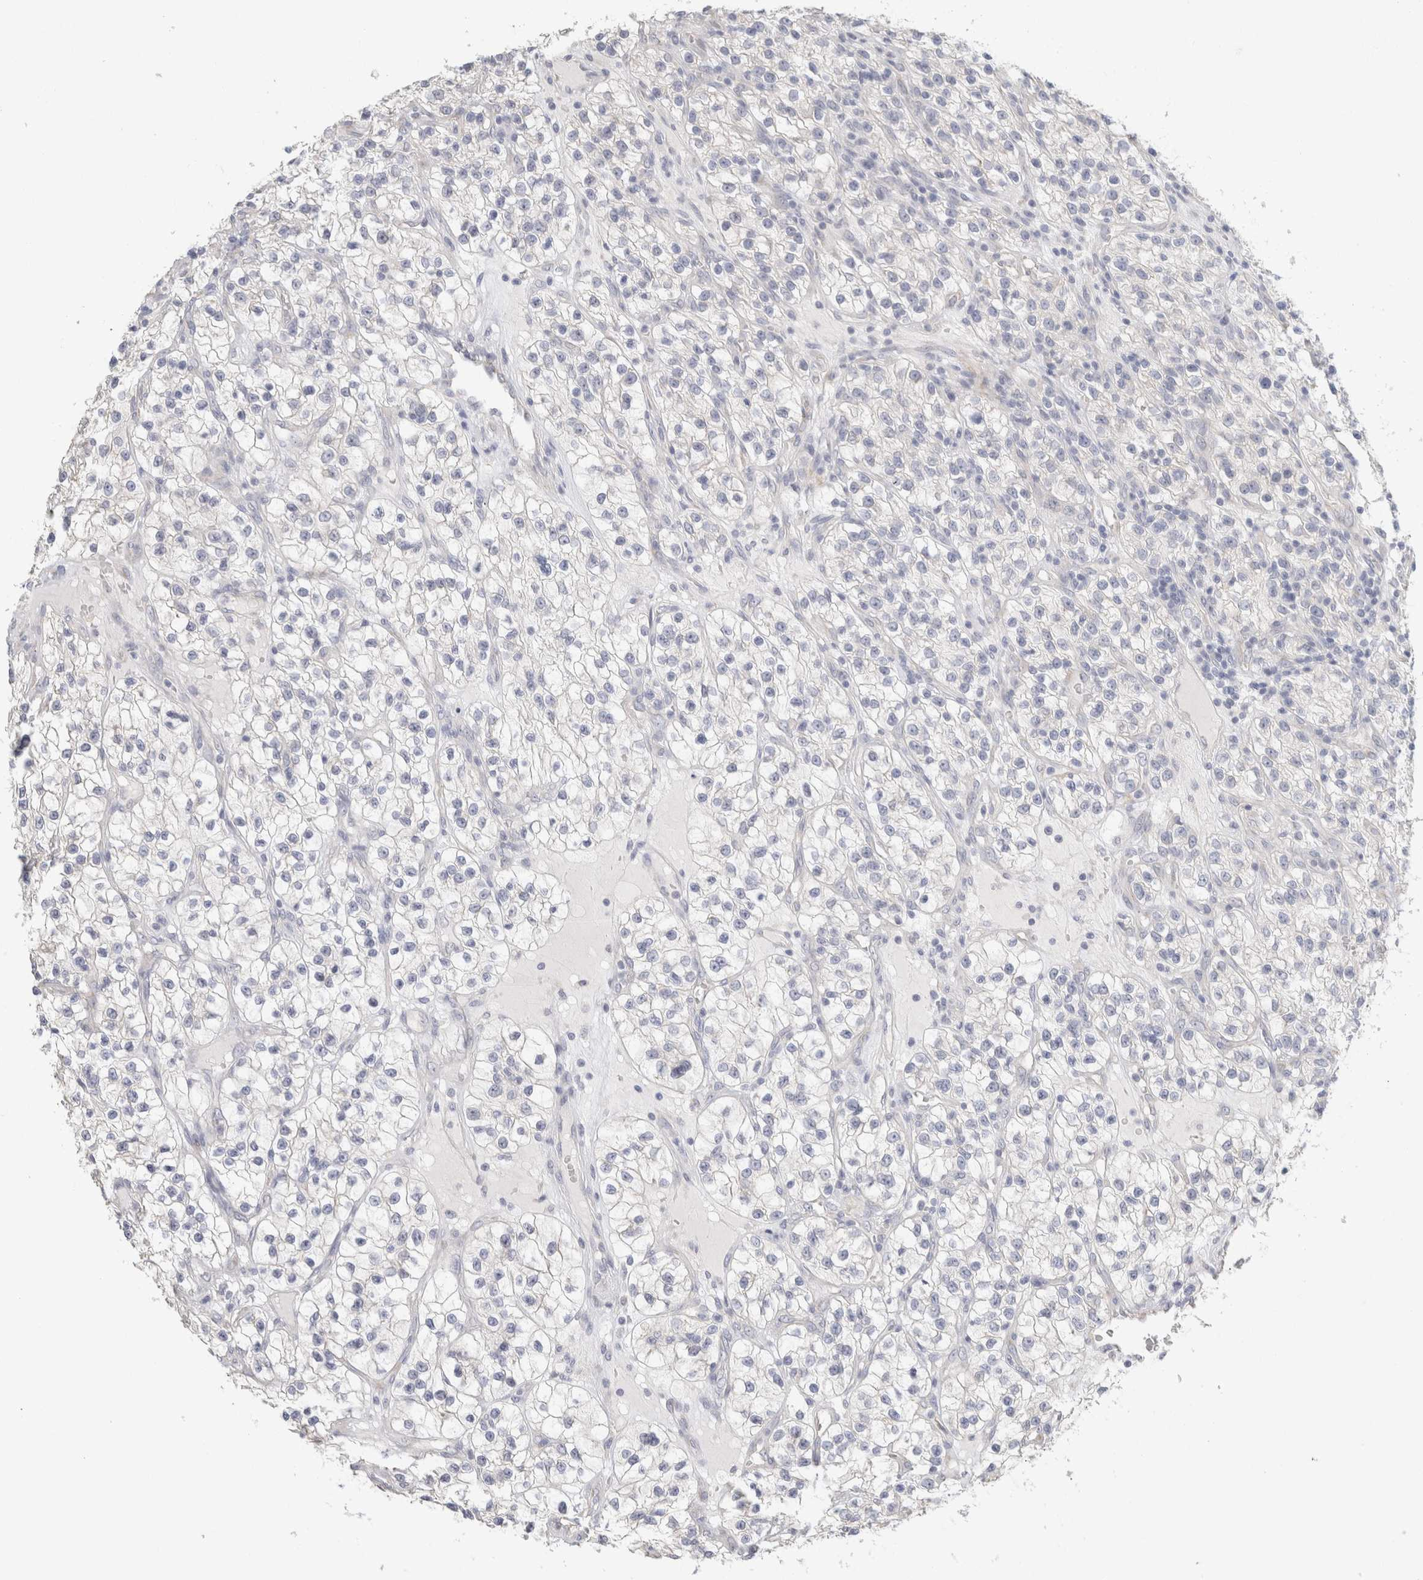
{"staining": {"intensity": "negative", "quantity": "none", "location": "none"}, "tissue": "renal cancer", "cell_type": "Tumor cells", "image_type": "cancer", "snomed": [{"axis": "morphology", "description": "Adenocarcinoma, NOS"}, {"axis": "topography", "description": "Kidney"}], "caption": "Immunohistochemistry (IHC) micrograph of adenocarcinoma (renal) stained for a protein (brown), which demonstrates no expression in tumor cells. Brightfield microscopy of immunohistochemistry stained with DAB (3,3'-diaminobenzidine) (brown) and hematoxylin (blue), captured at high magnification.", "gene": "NEFM", "patient": {"sex": "female", "age": 57}}